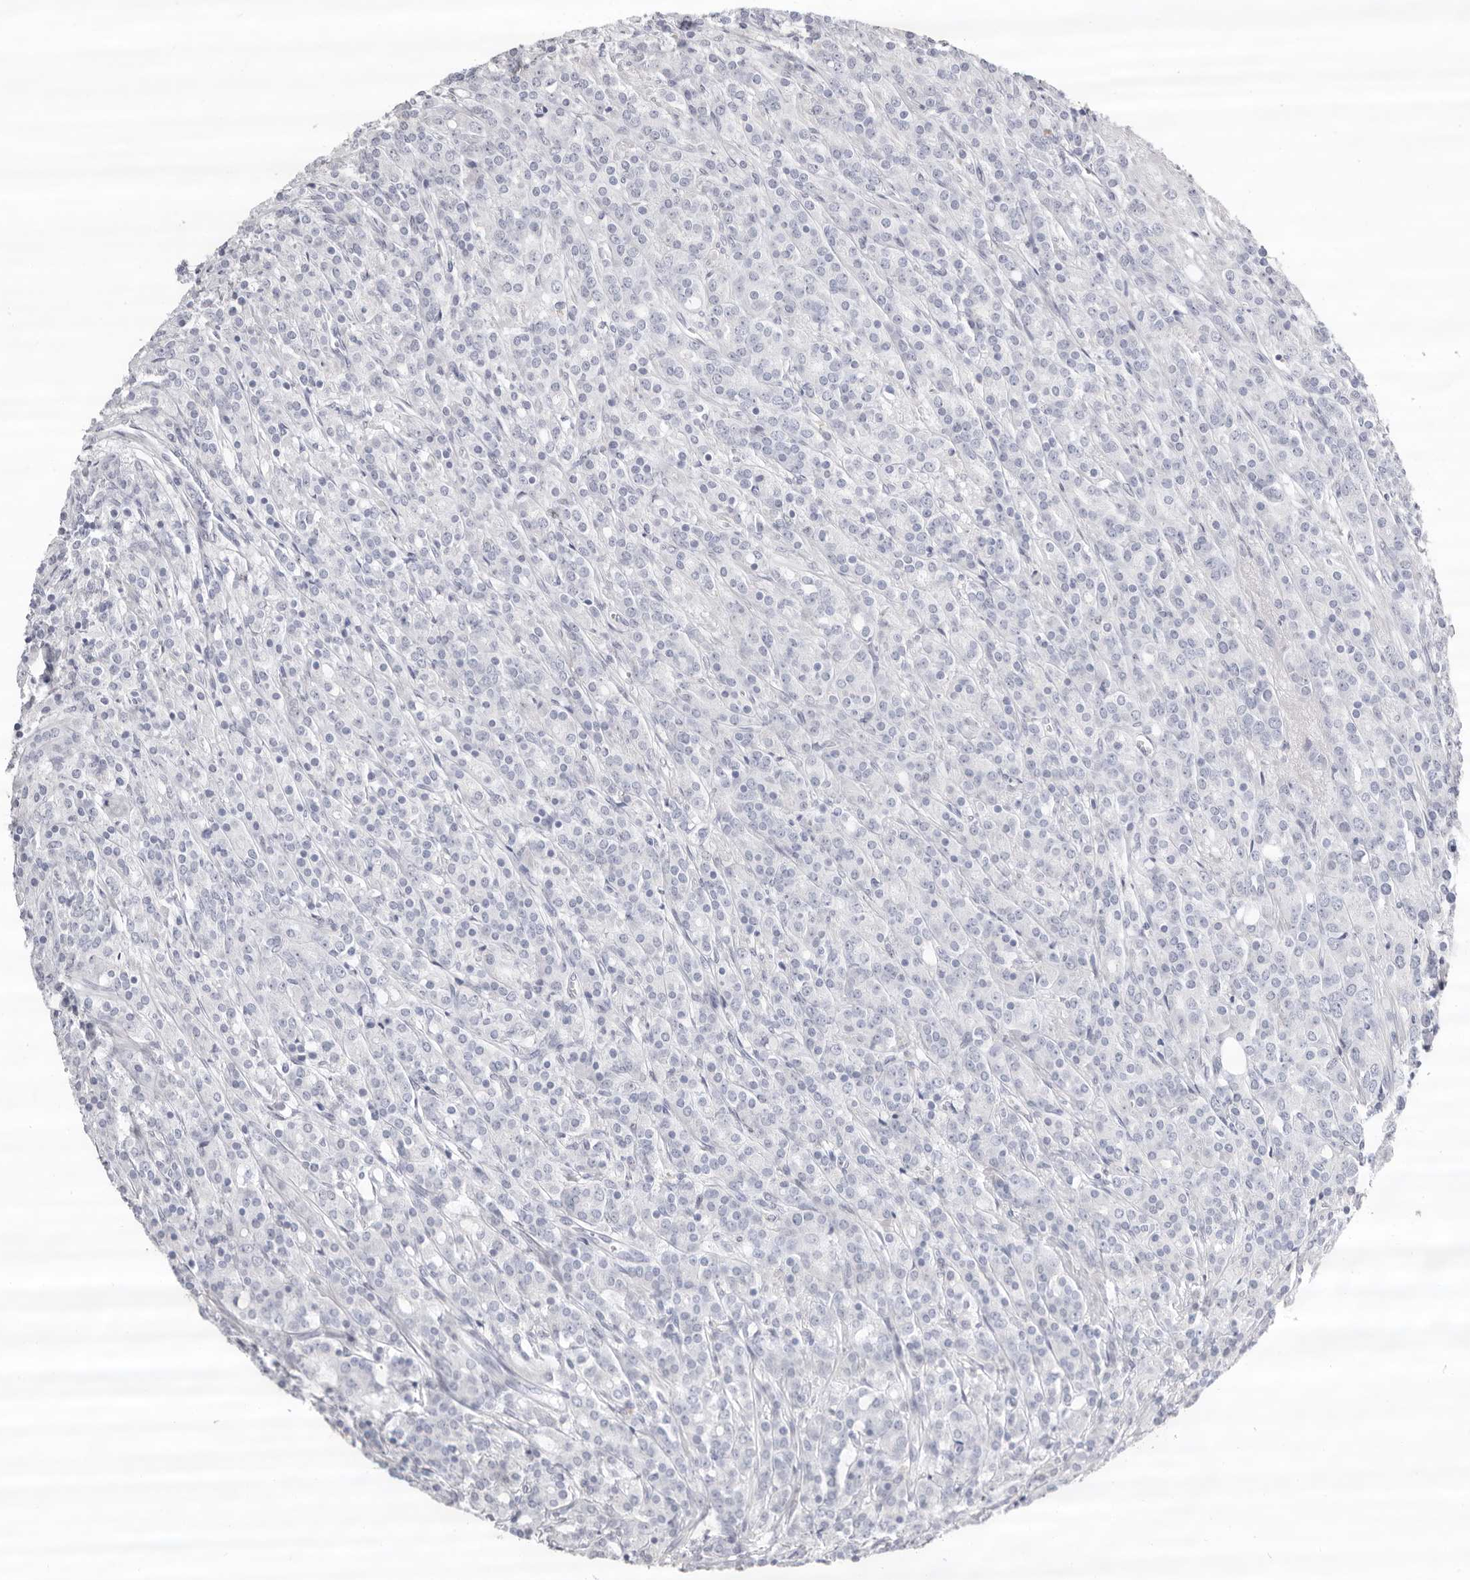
{"staining": {"intensity": "negative", "quantity": "none", "location": "none"}, "tissue": "prostate cancer", "cell_type": "Tumor cells", "image_type": "cancer", "snomed": [{"axis": "morphology", "description": "Adenocarcinoma, High grade"}, {"axis": "topography", "description": "Prostate"}], "caption": "IHC of human prostate cancer displays no staining in tumor cells.", "gene": "LPO", "patient": {"sex": "male", "age": 62}}